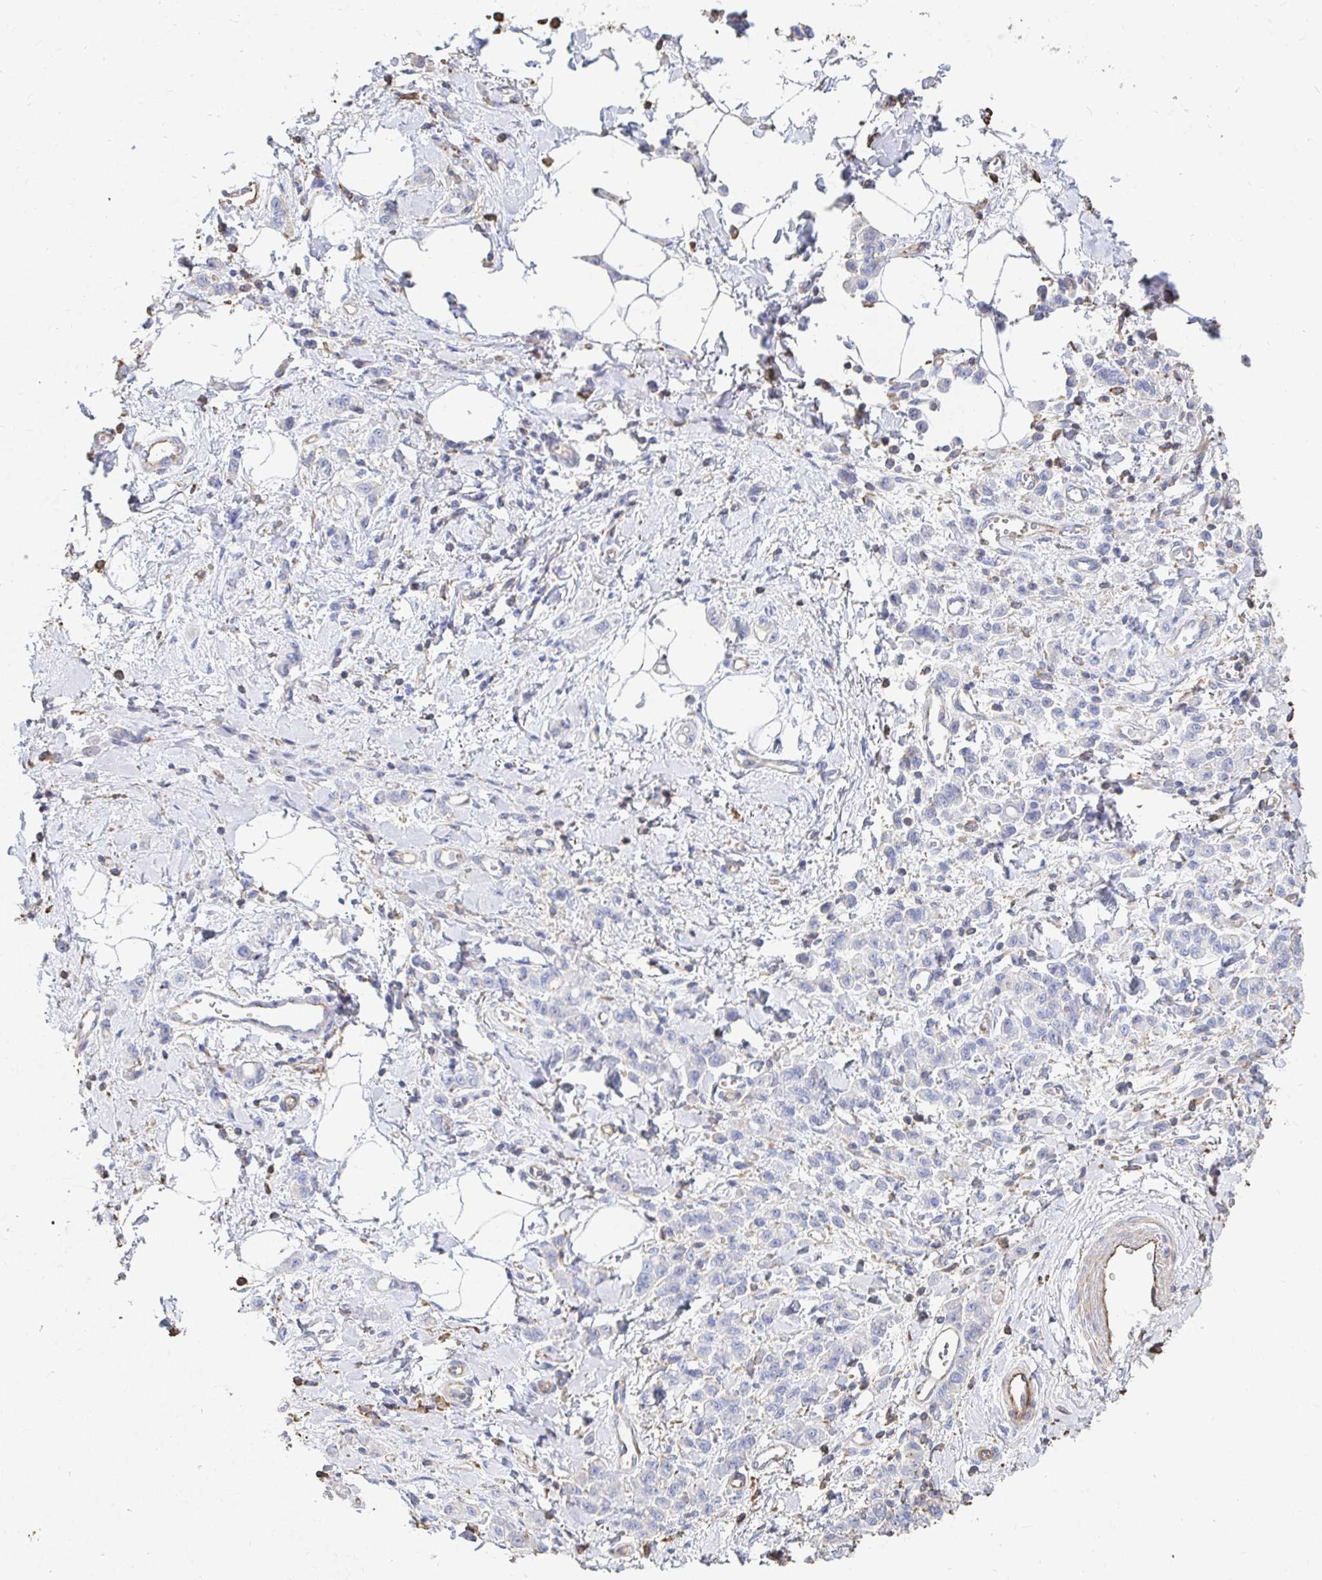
{"staining": {"intensity": "negative", "quantity": "none", "location": "none"}, "tissue": "stomach cancer", "cell_type": "Tumor cells", "image_type": "cancer", "snomed": [{"axis": "morphology", "description": "Adenocarcinoma, NOS"}, {"axis": "topography", "description": "Stomach"}], "caption": "Tumor cells are negative for brown protein staining in adenocarcinoma (stomach).", "gene": "PTPN14", "patient": {"sex": "male", "age": 77}}